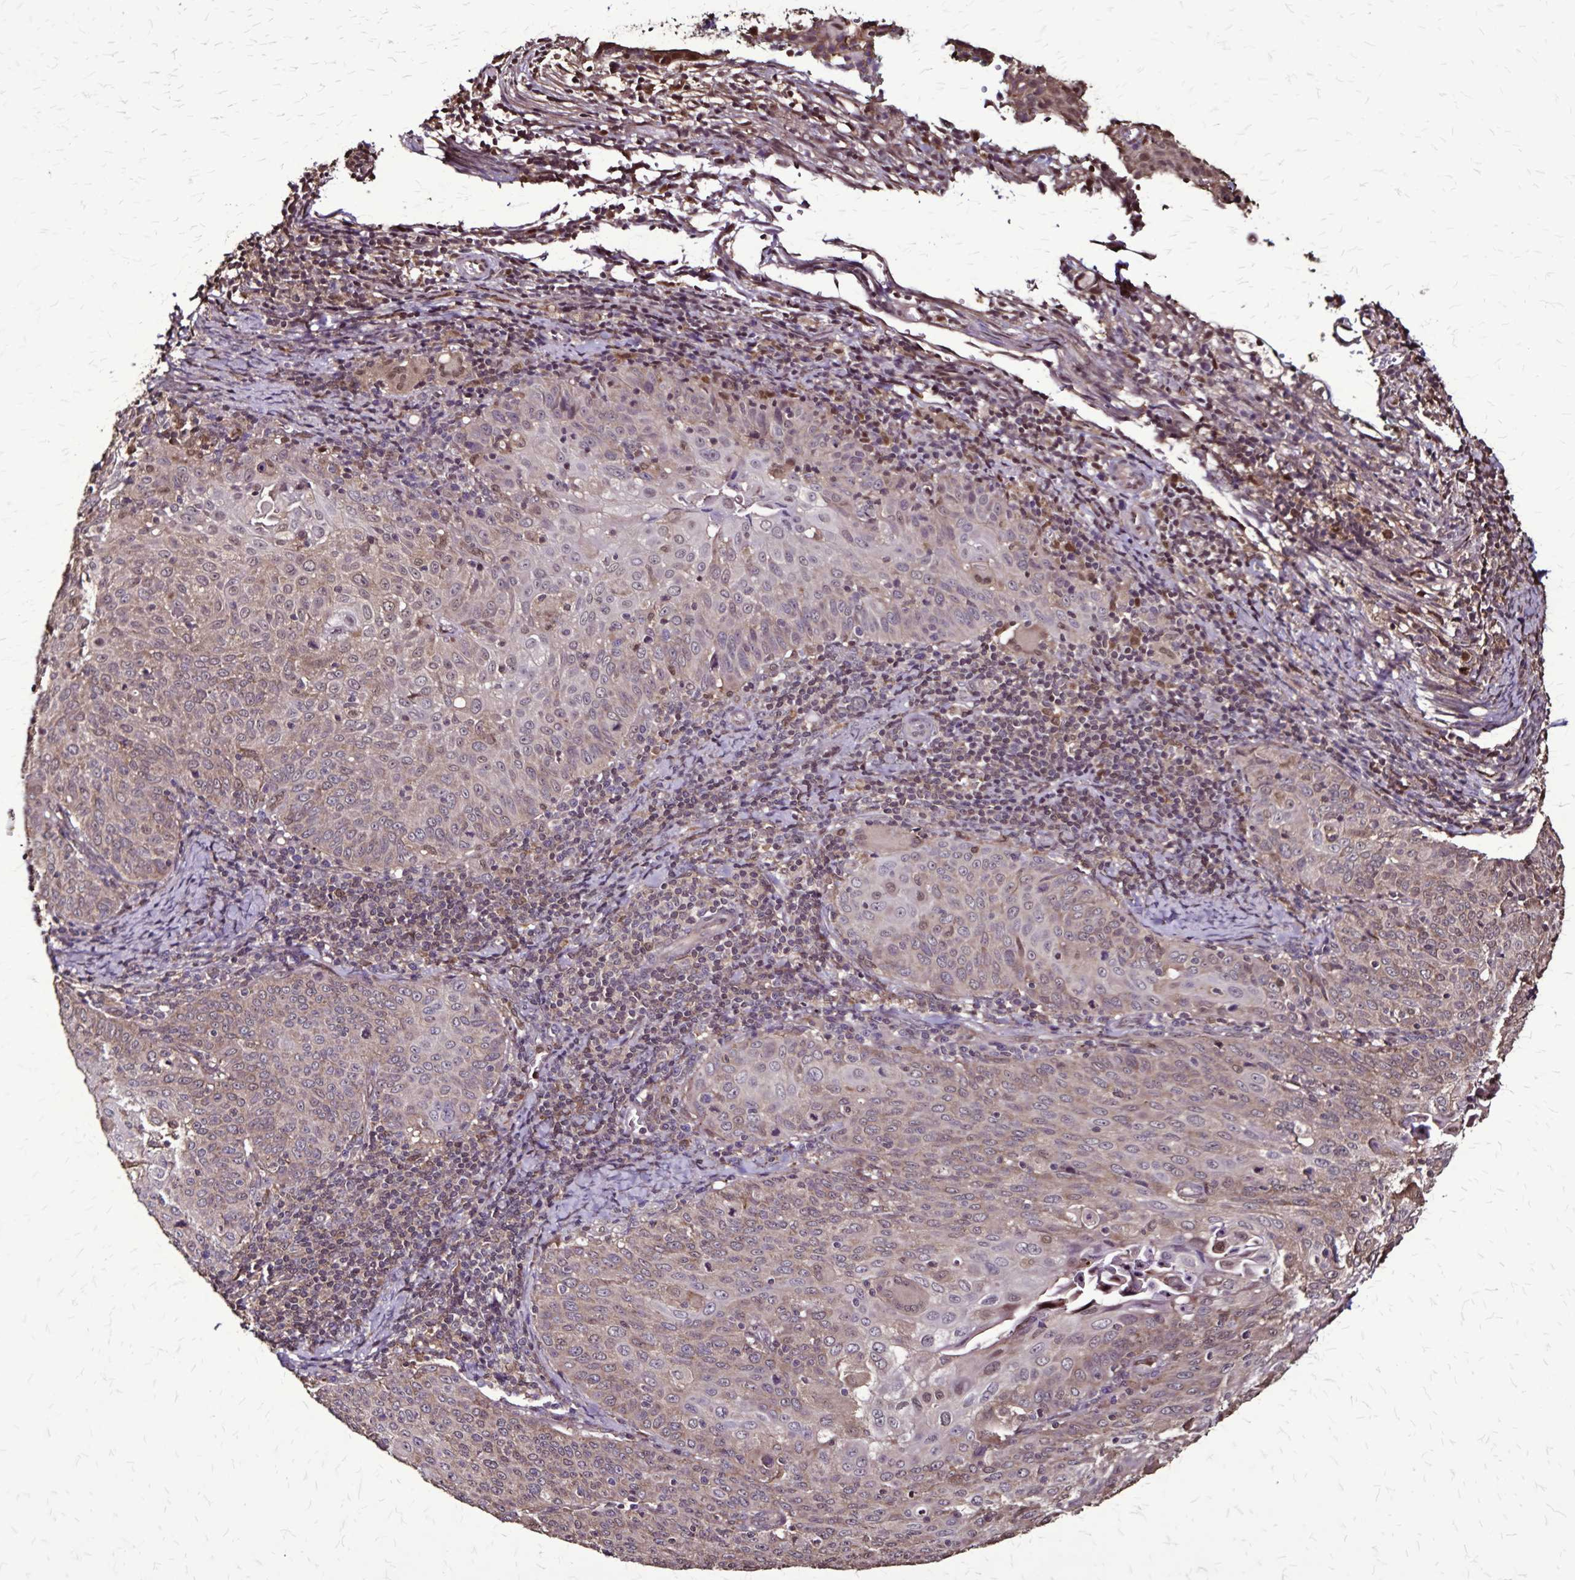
{"staining": {"intensity": "weak", "quantity": "25%-75%", "location": "cytoplasmic/membranous"}, "tissue": "cervical cancer", "cell_type": "Tumor cells", "image_type": "cancer", "snomed": [{"axis": "morphology", "description": "Squamous cell carcinoma, NOS"}, {"axis": "topography", "description": "Cervix"}], "caption": "A micrograph of human cervical cancer stained for a protein reveals weak cytoplasmic/membranous brown staining in tumor cells.", "gene": "CHMP1B", "patient": {"sex": "female", "age": 65}}